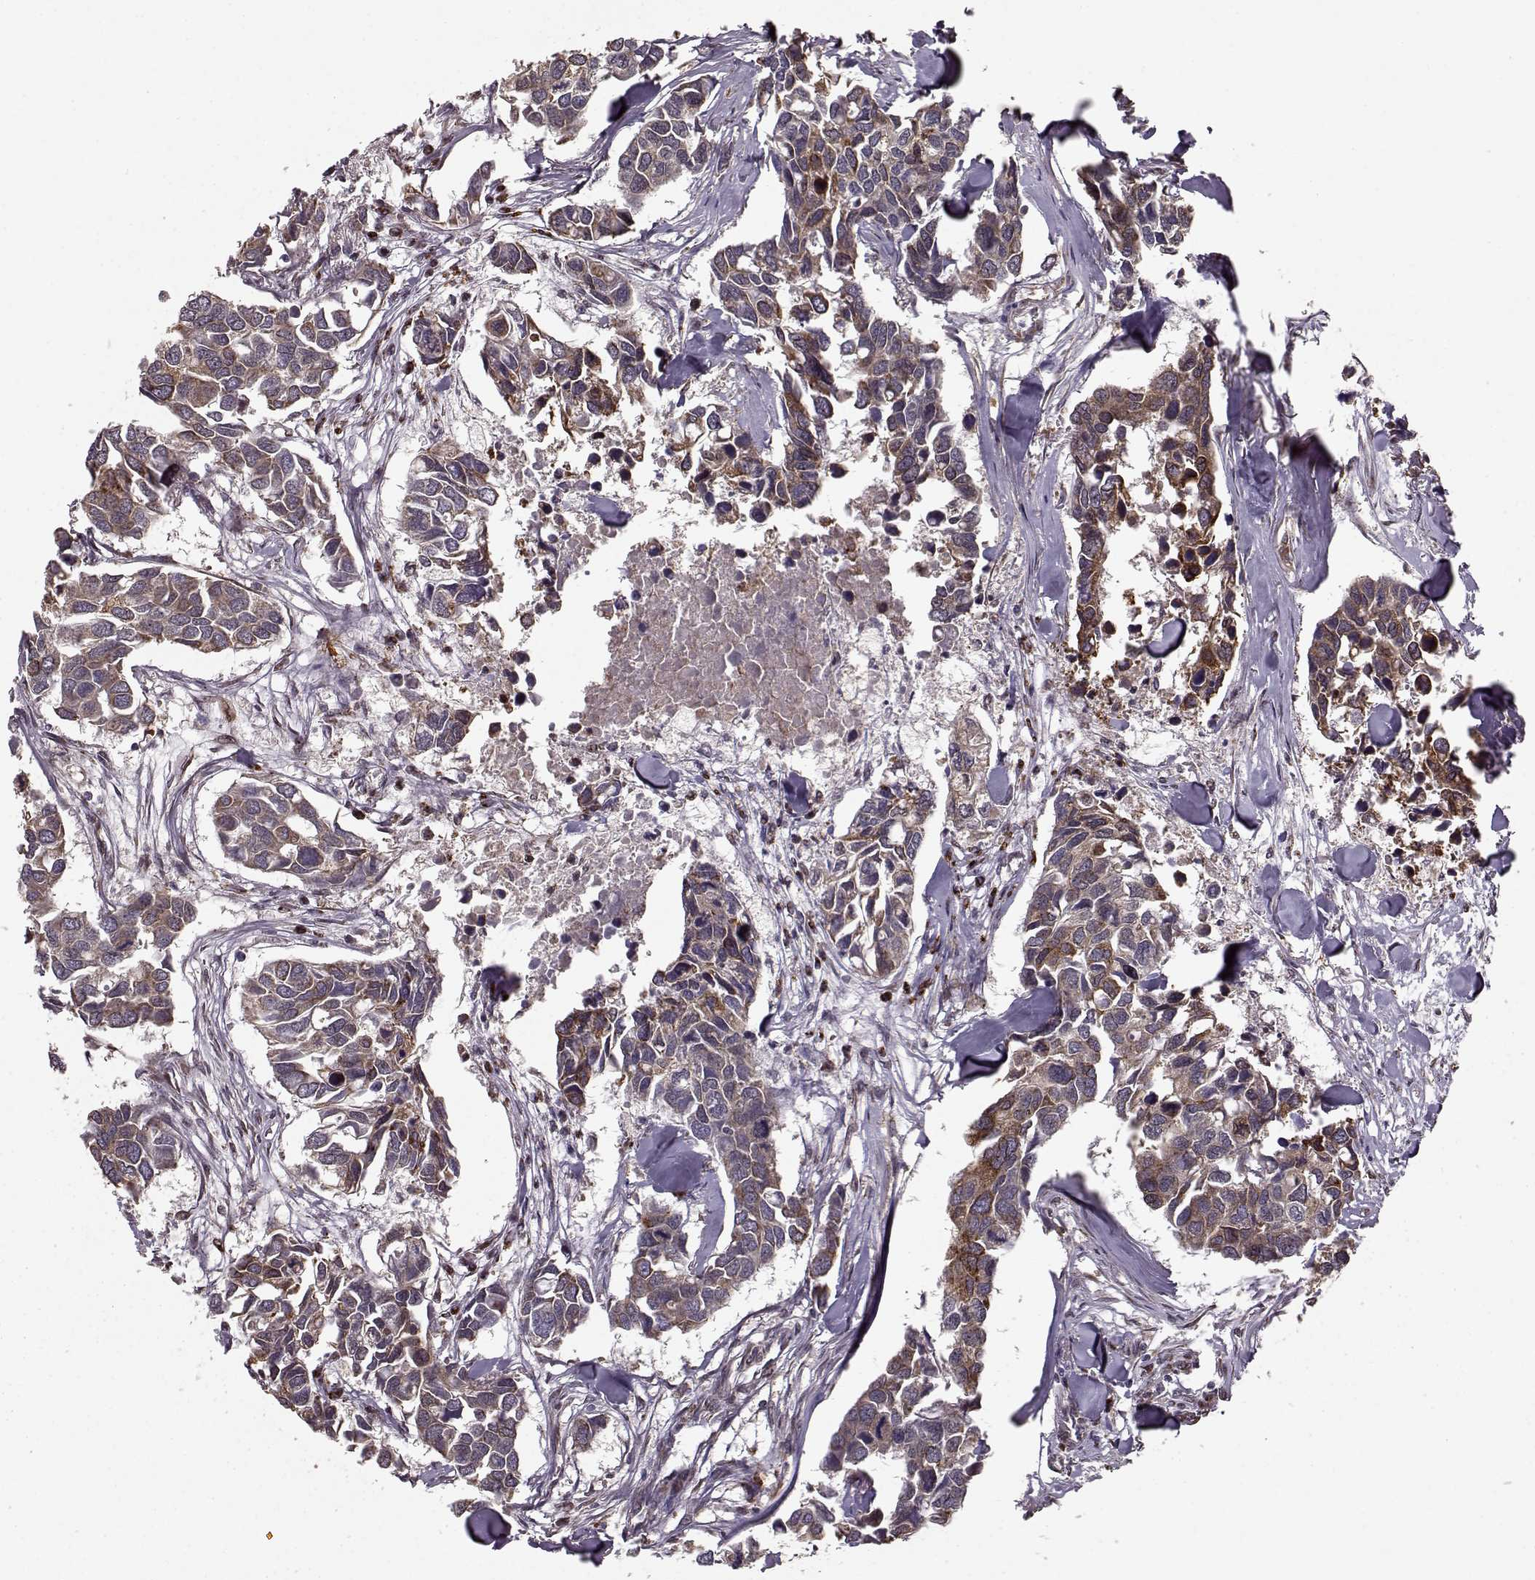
{"staining": {"intensity": "moderate", "quantity": ">75%", "location": "cytoplasmic/membranous"}, "tissue": "breast cancer", "cell_type": "Tumor cells", "image_type": "cancer", "snomed": [{"axis": "morphology", "description": "Duct carcinoma"}, {"axis": "topography", "description": "Breast"}], "caption": "There is medium levels of moderate cytoplasmic/membranous expression in tumor cells of breast cancer (invasive ductal carcinoma), as demonstrated by immunohistochemical staining (brown color).", "gene": "YIPF5", "patient": {"sex": "female", "age": 83}}